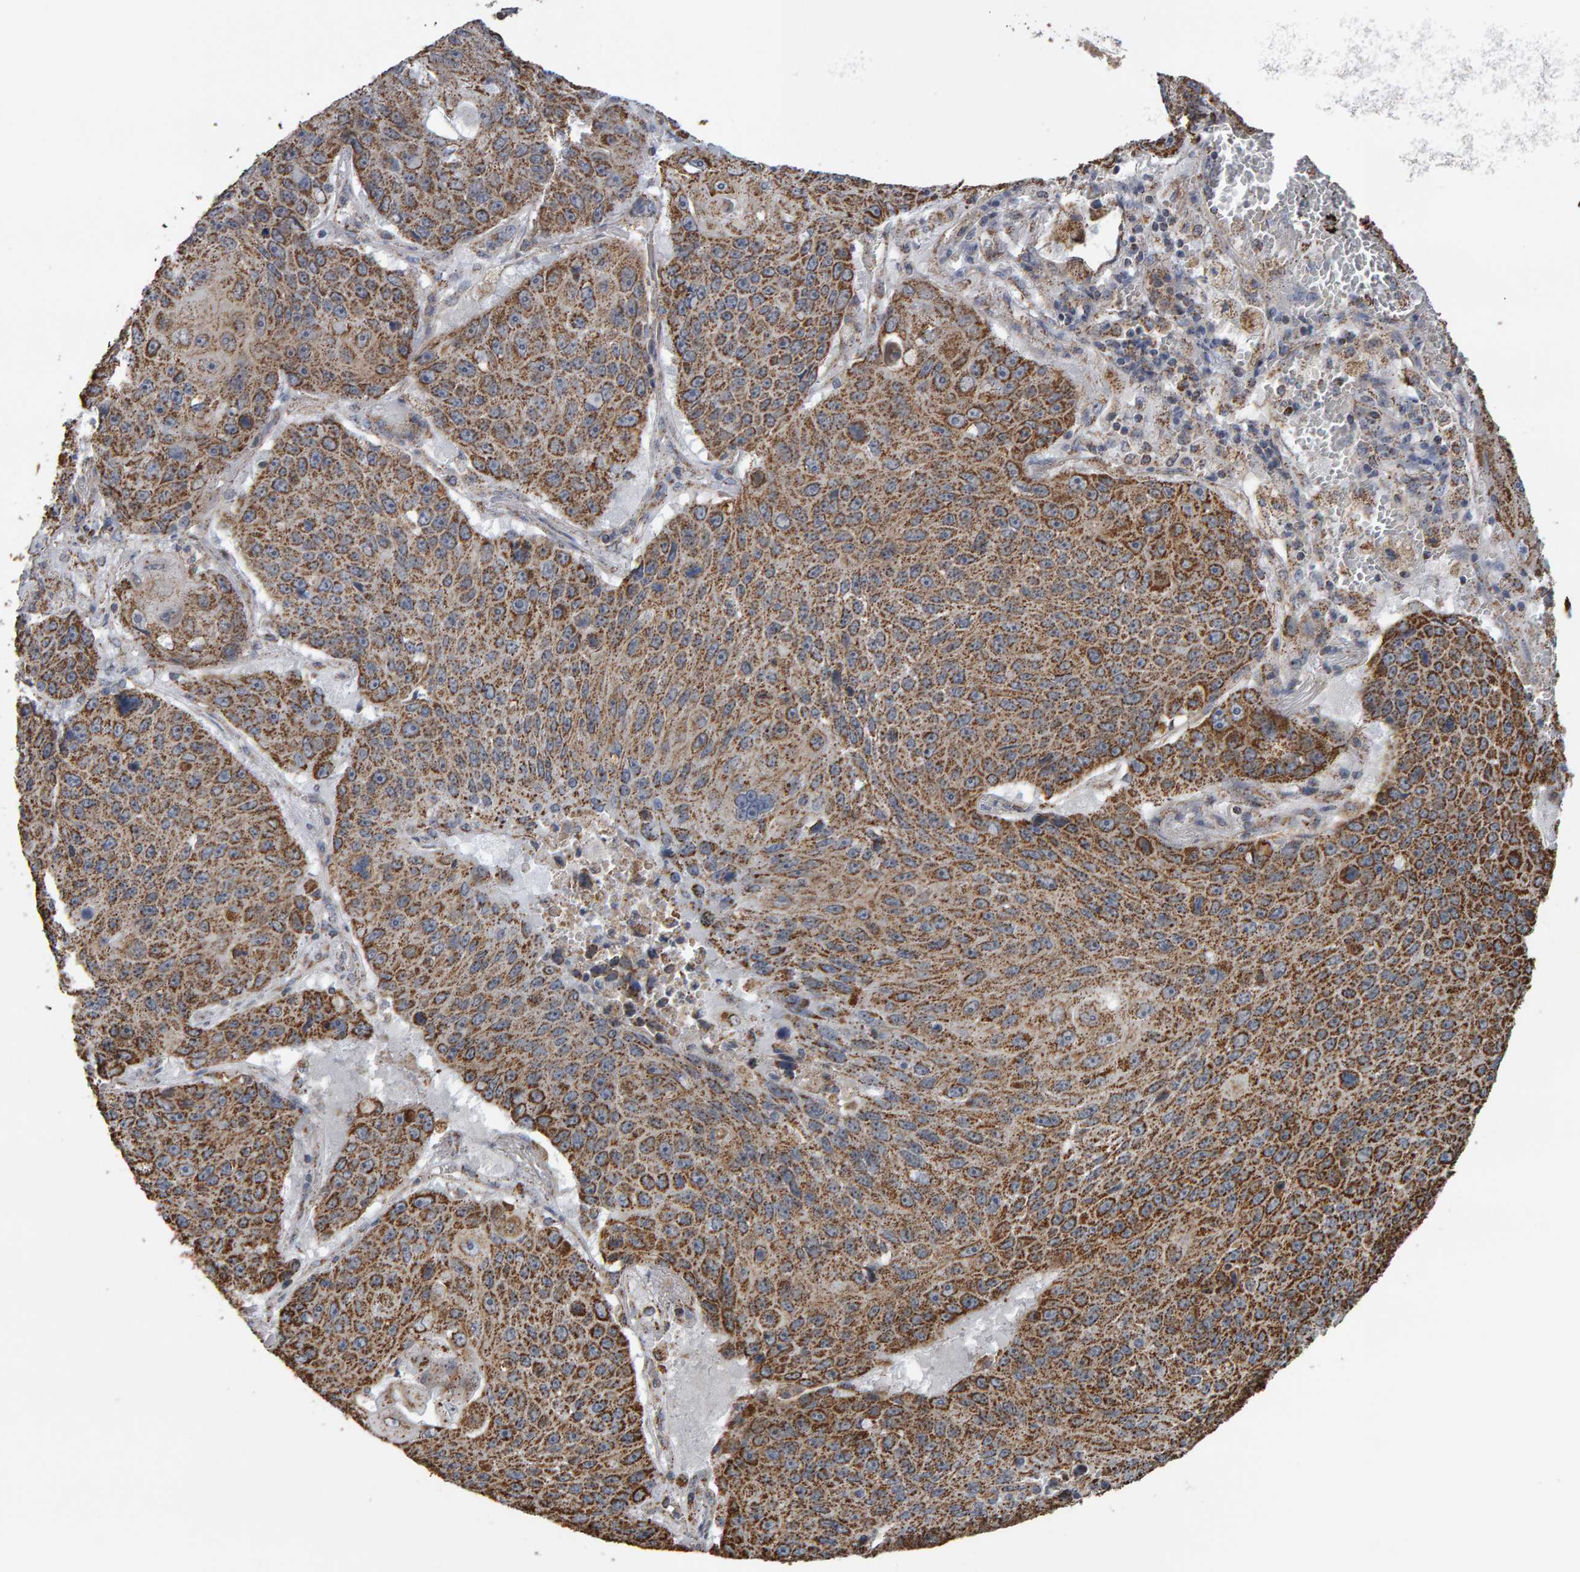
{"staining": {"intensity": "moderate", "quantity": ">75%", "location": "cytoplasmic/membranous"}, "tissue": "lung cancer", "cell_type": "Tumor cells", "image_type": "cancer", "snomed": [{"axis": "morphology", "description": "Squamous cell carcinoma, NOS"}, {"axis": "topography", "description": "Lung"}], "caption": "Tumor cells demonstrate moderate cytoplasmic/membranous positivity in about >75% of cells in squamous cell carcinoma (lung).", "gene": "TOM1L1", "patient": {"sex": "male", "age": 61}}